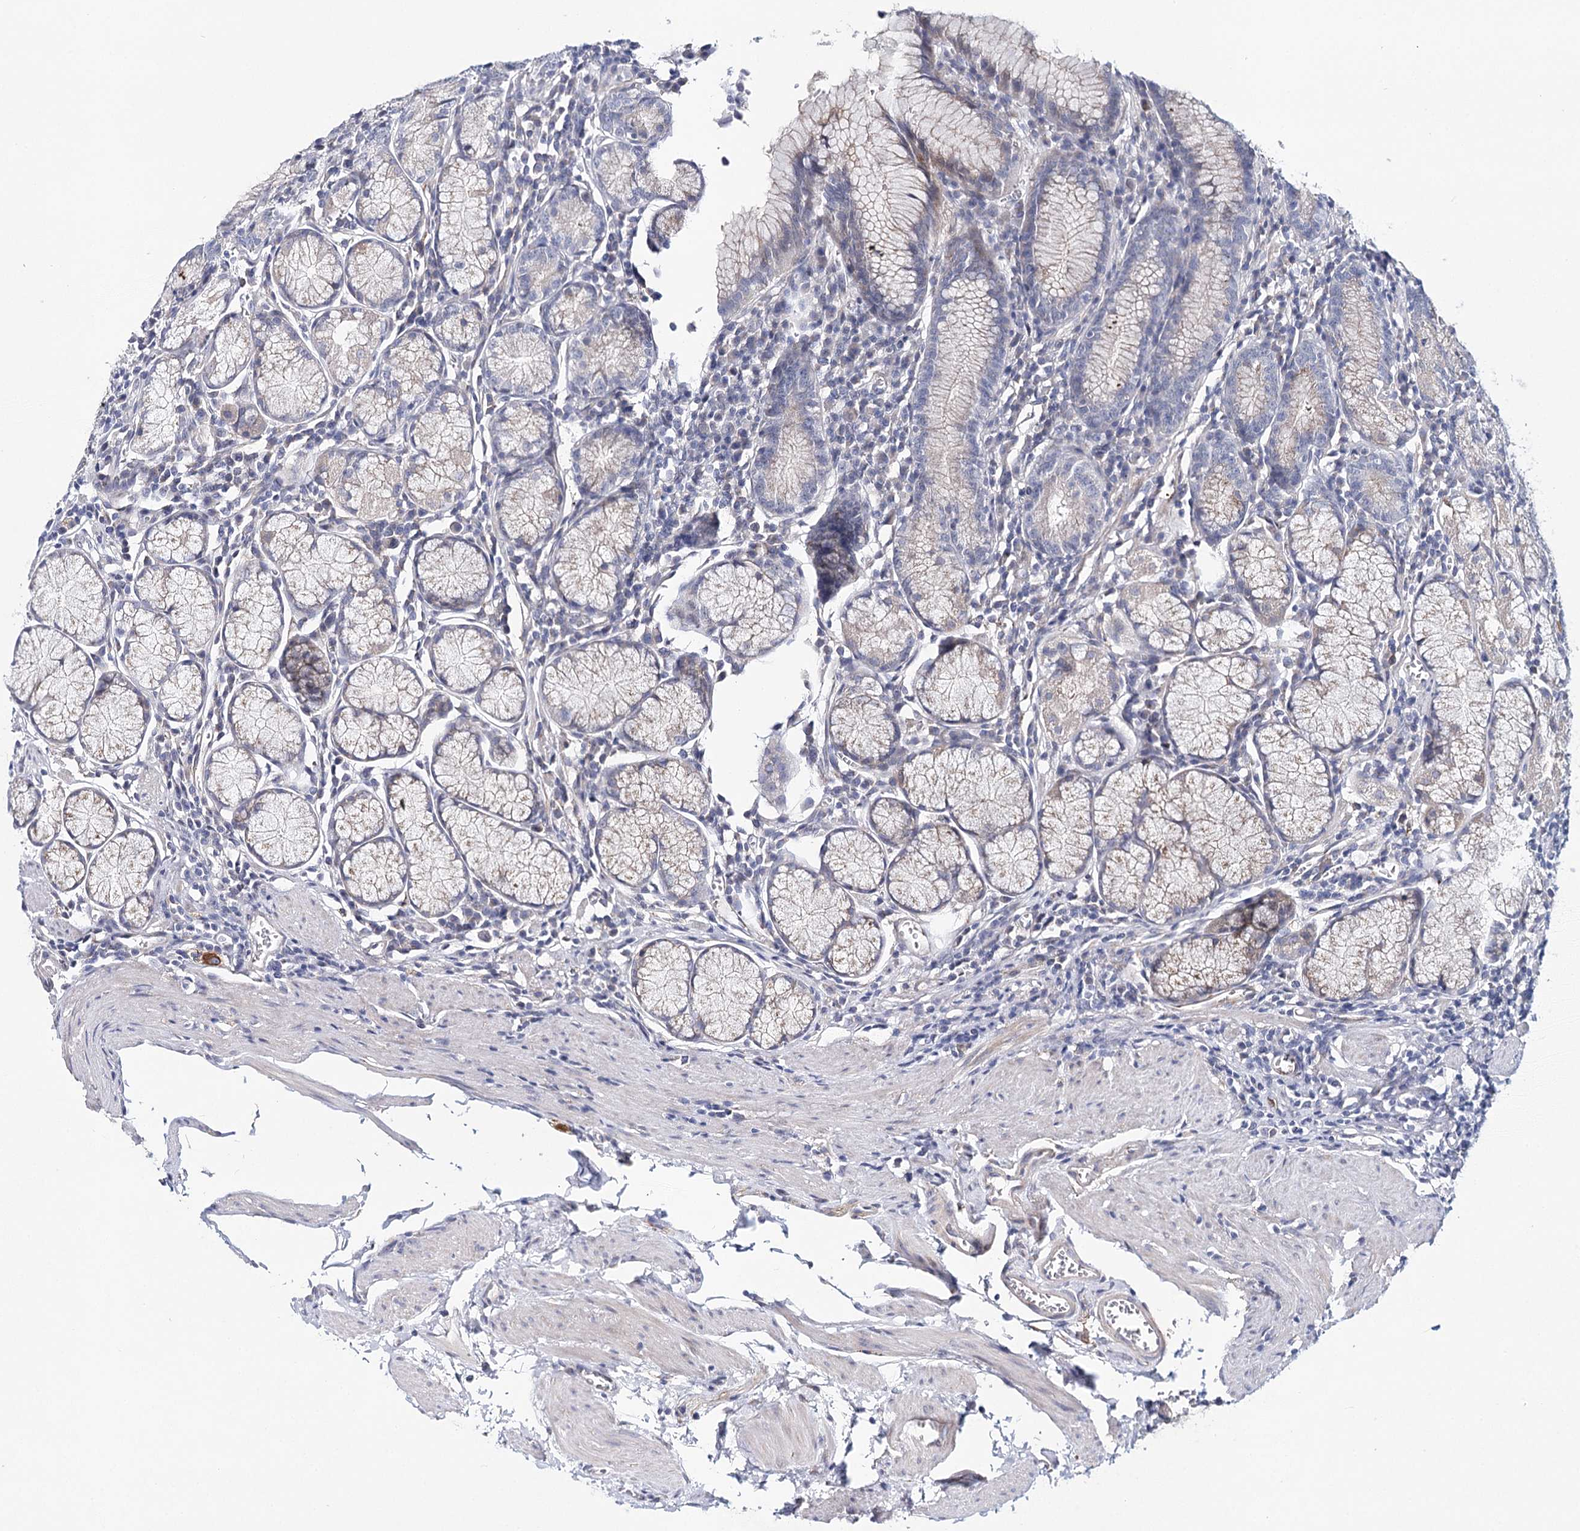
{"staining": {"intensity": "weak", "quantity": "25%-75%", "location": "cytoplasmic/membranous"}, "tissue": "stomach", "cell_type": "Glandular cells", "image_type": "normal", "snomed": [{"axis": "morphology", "description": "Normal tissue, NOS"}, {"axis": "topography", "description": "Stomach"}], "caption": "This histopathology image reveals immunohistochemistry staining of unremarkable stomach, with low weak cytoplasmic/membranous staining in approximately 25%-75% of glandular cells.", "gene": "TEX12", "patient": {"sex": "male", "age": 55}}